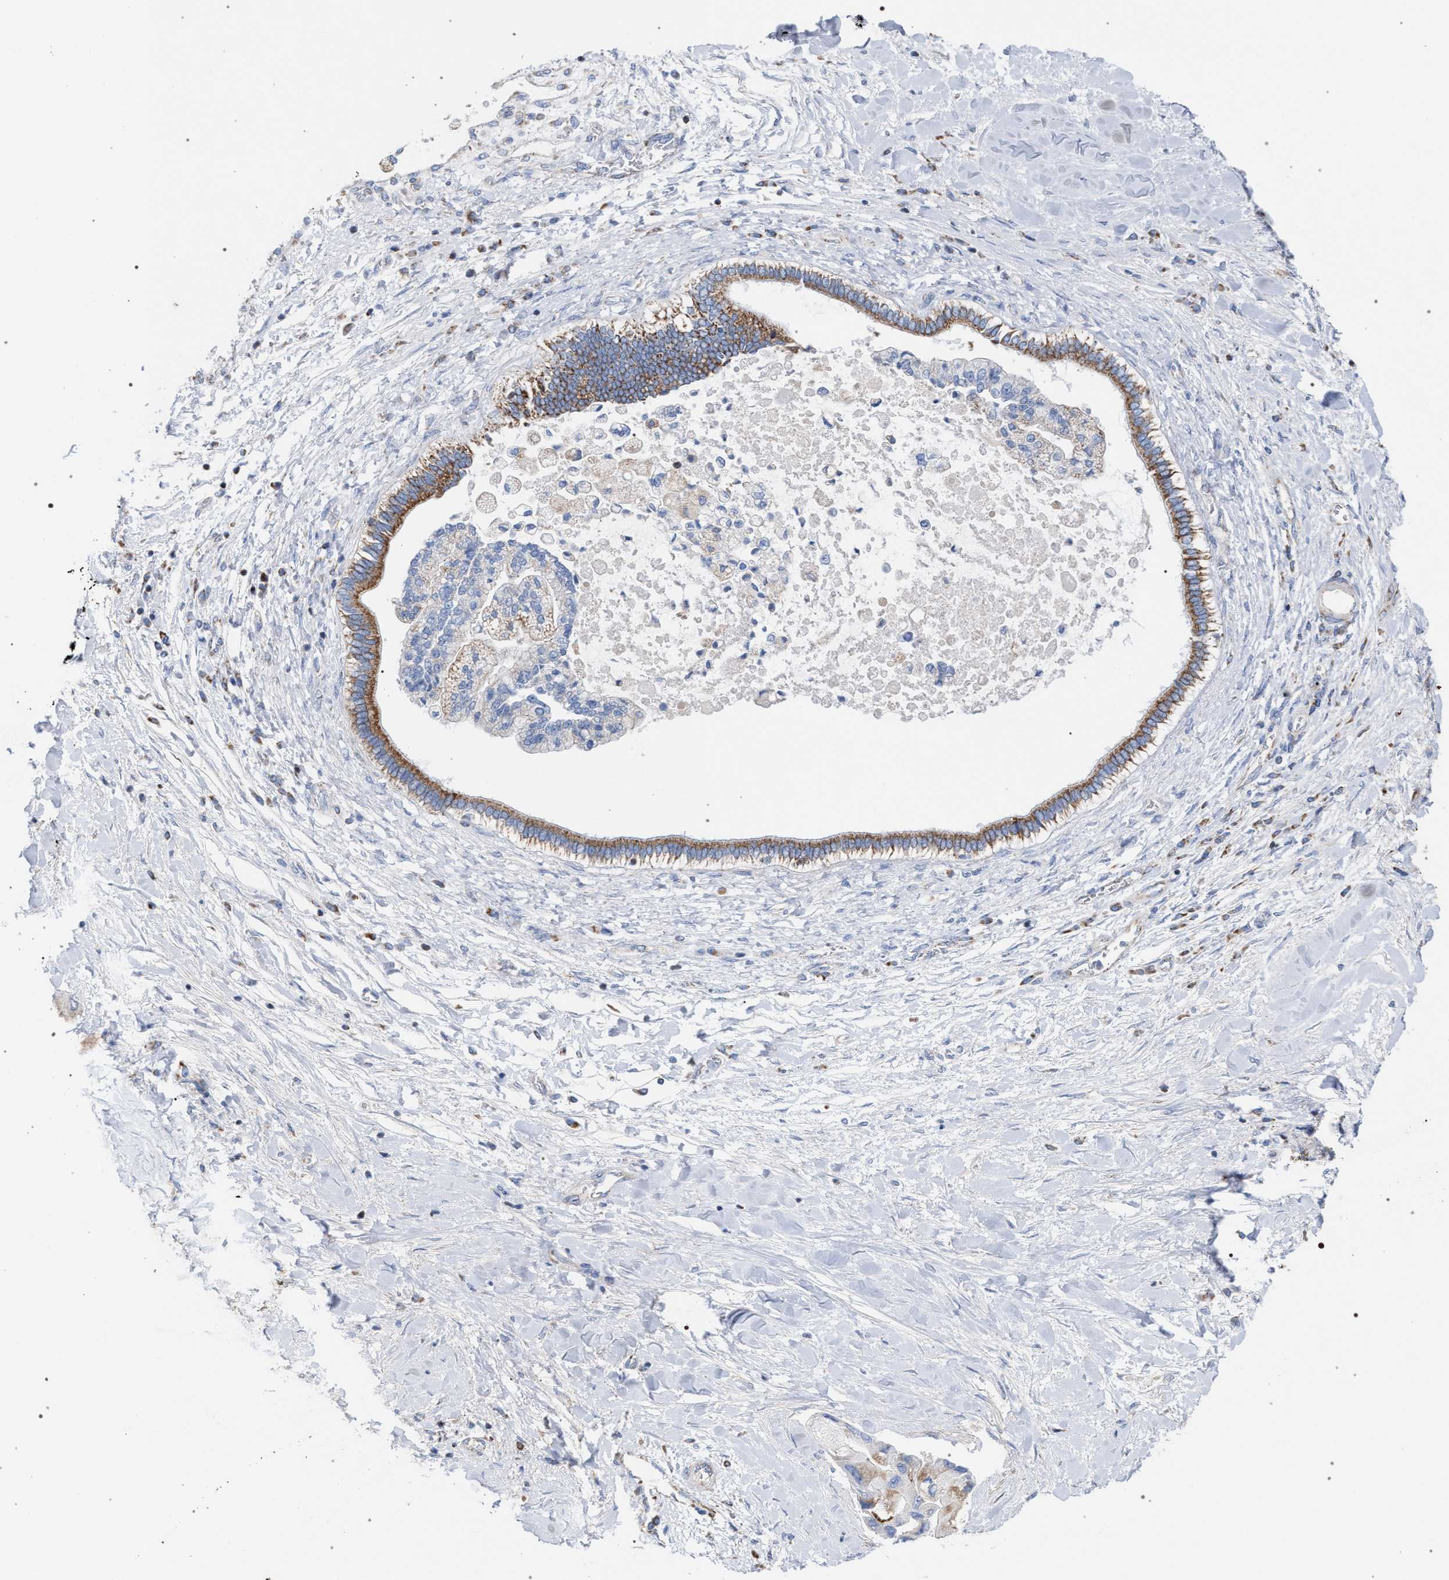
{"staining": {"intensity": "moderate", "quantity": "25%-75%", "location": "cytoplasmic/membranous"}, "tissue": "liver cancer", "cell_type": "Tumor cells", "image_type": "cancer", "snomed": [{"axis": "morphology", "description": "Cholangiocarcinoma"}, {"axis": "topography", "description": "Liver"}], "caption": "Protein analysis of liver cholangiocarcinoma tissue shows moderate cytoplasmic/membranous positivity in approximately 25%-75% of tumor cells. (DAB (3,3'-diaminobenzidine) = brown stain, brightfield microscopy at high magnification).", "gene": "ECI2", "patient": {"sex": "male", "age": 50}}